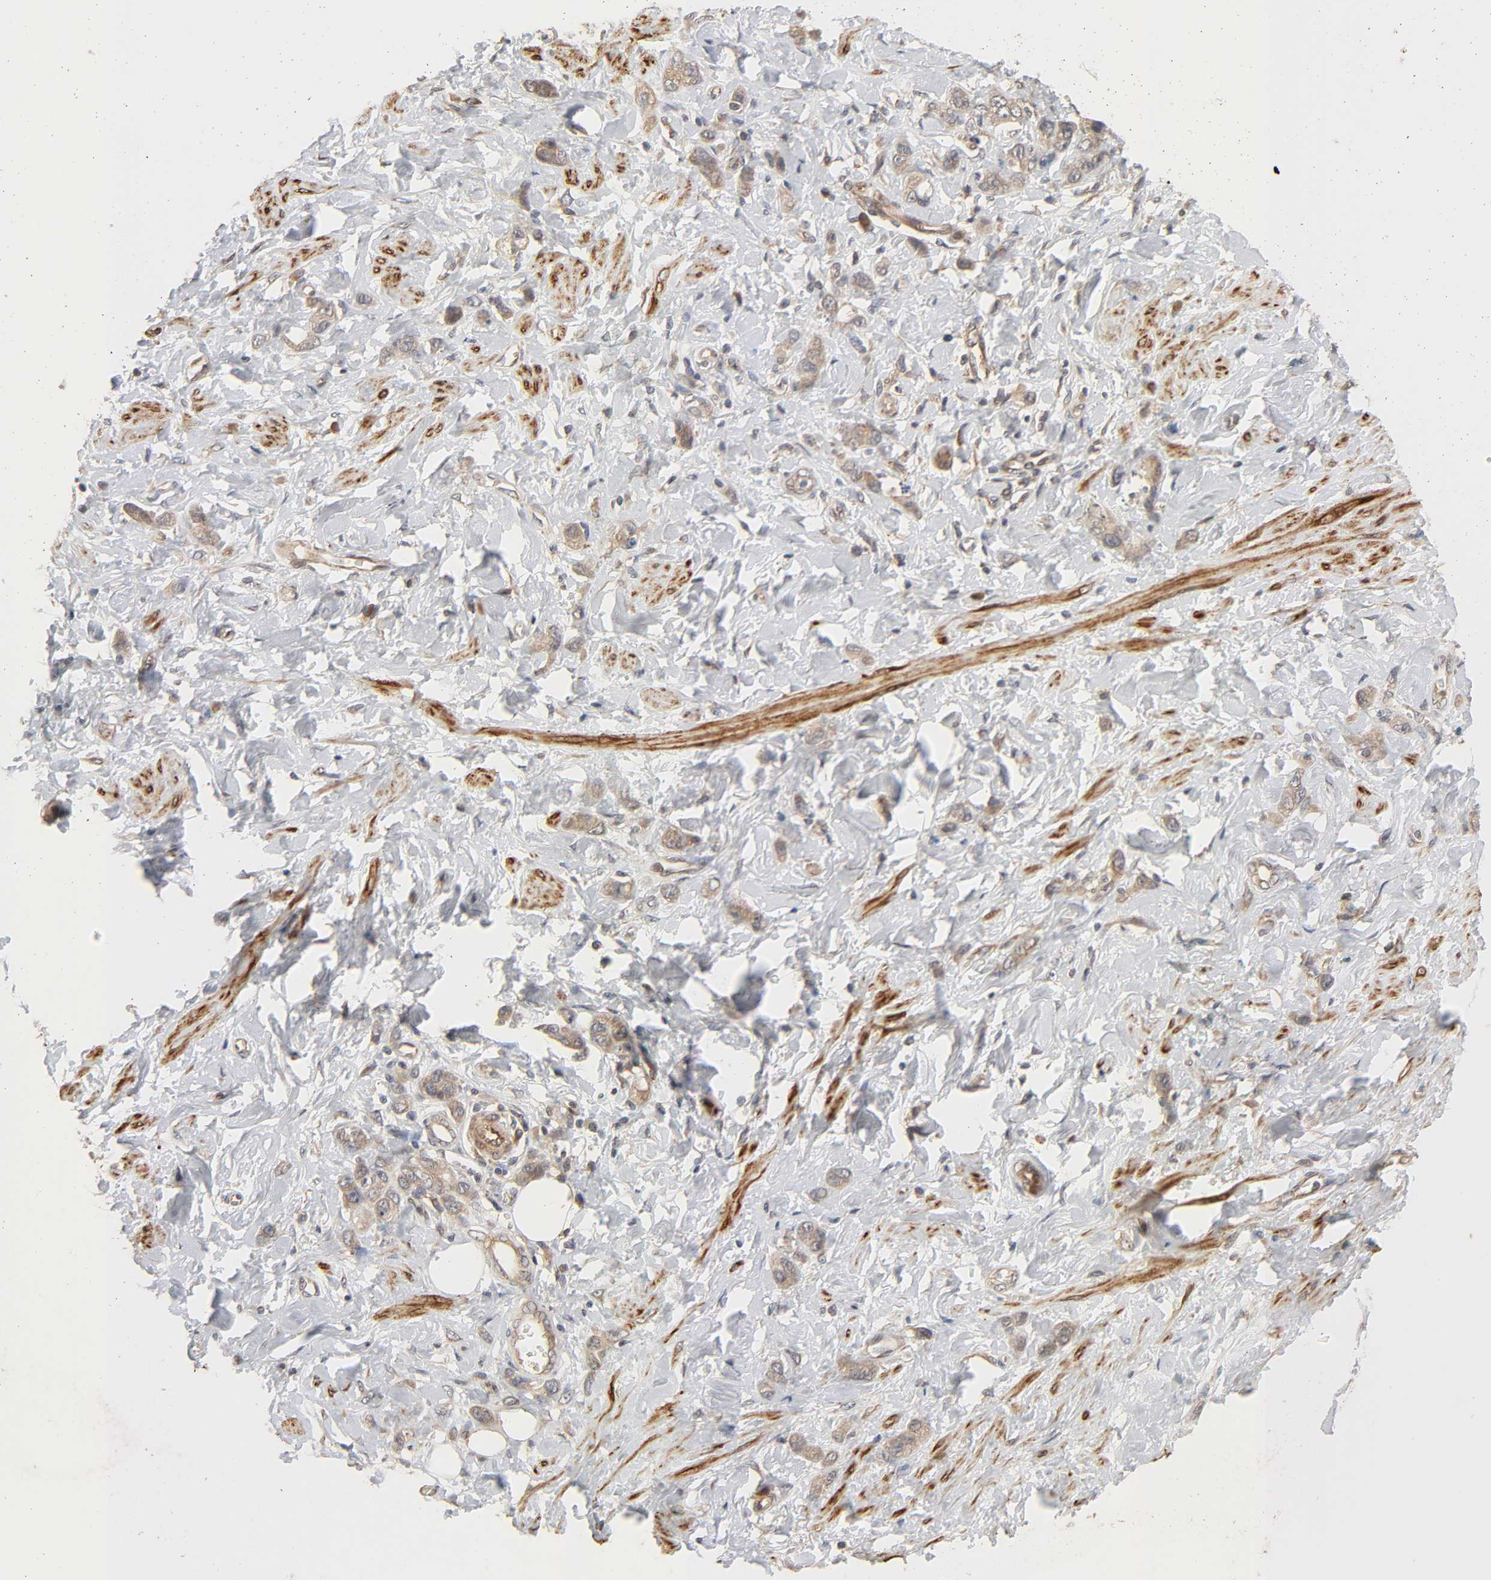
{"staining": {"intensity": "moderate", "quantity": ">75%", "location": "cytoplasmic/membranous"}, "tissue": "stomach cancer", "cell_type": "Tumor cells", "image_type": "cancer", "snomed": [{"axis": "morphology", "description": "Adenocarcinoma, NOS"}, {"axis": "topography", "description": "Stomach"}], "caption": "Moderate cytoplasmic/membranous staining is identified in about >75% of tumor cells in stomach cancer (adenocarcinoma).", "gene": "NEMF", "patient": {"sex": "male", "age": 82}}